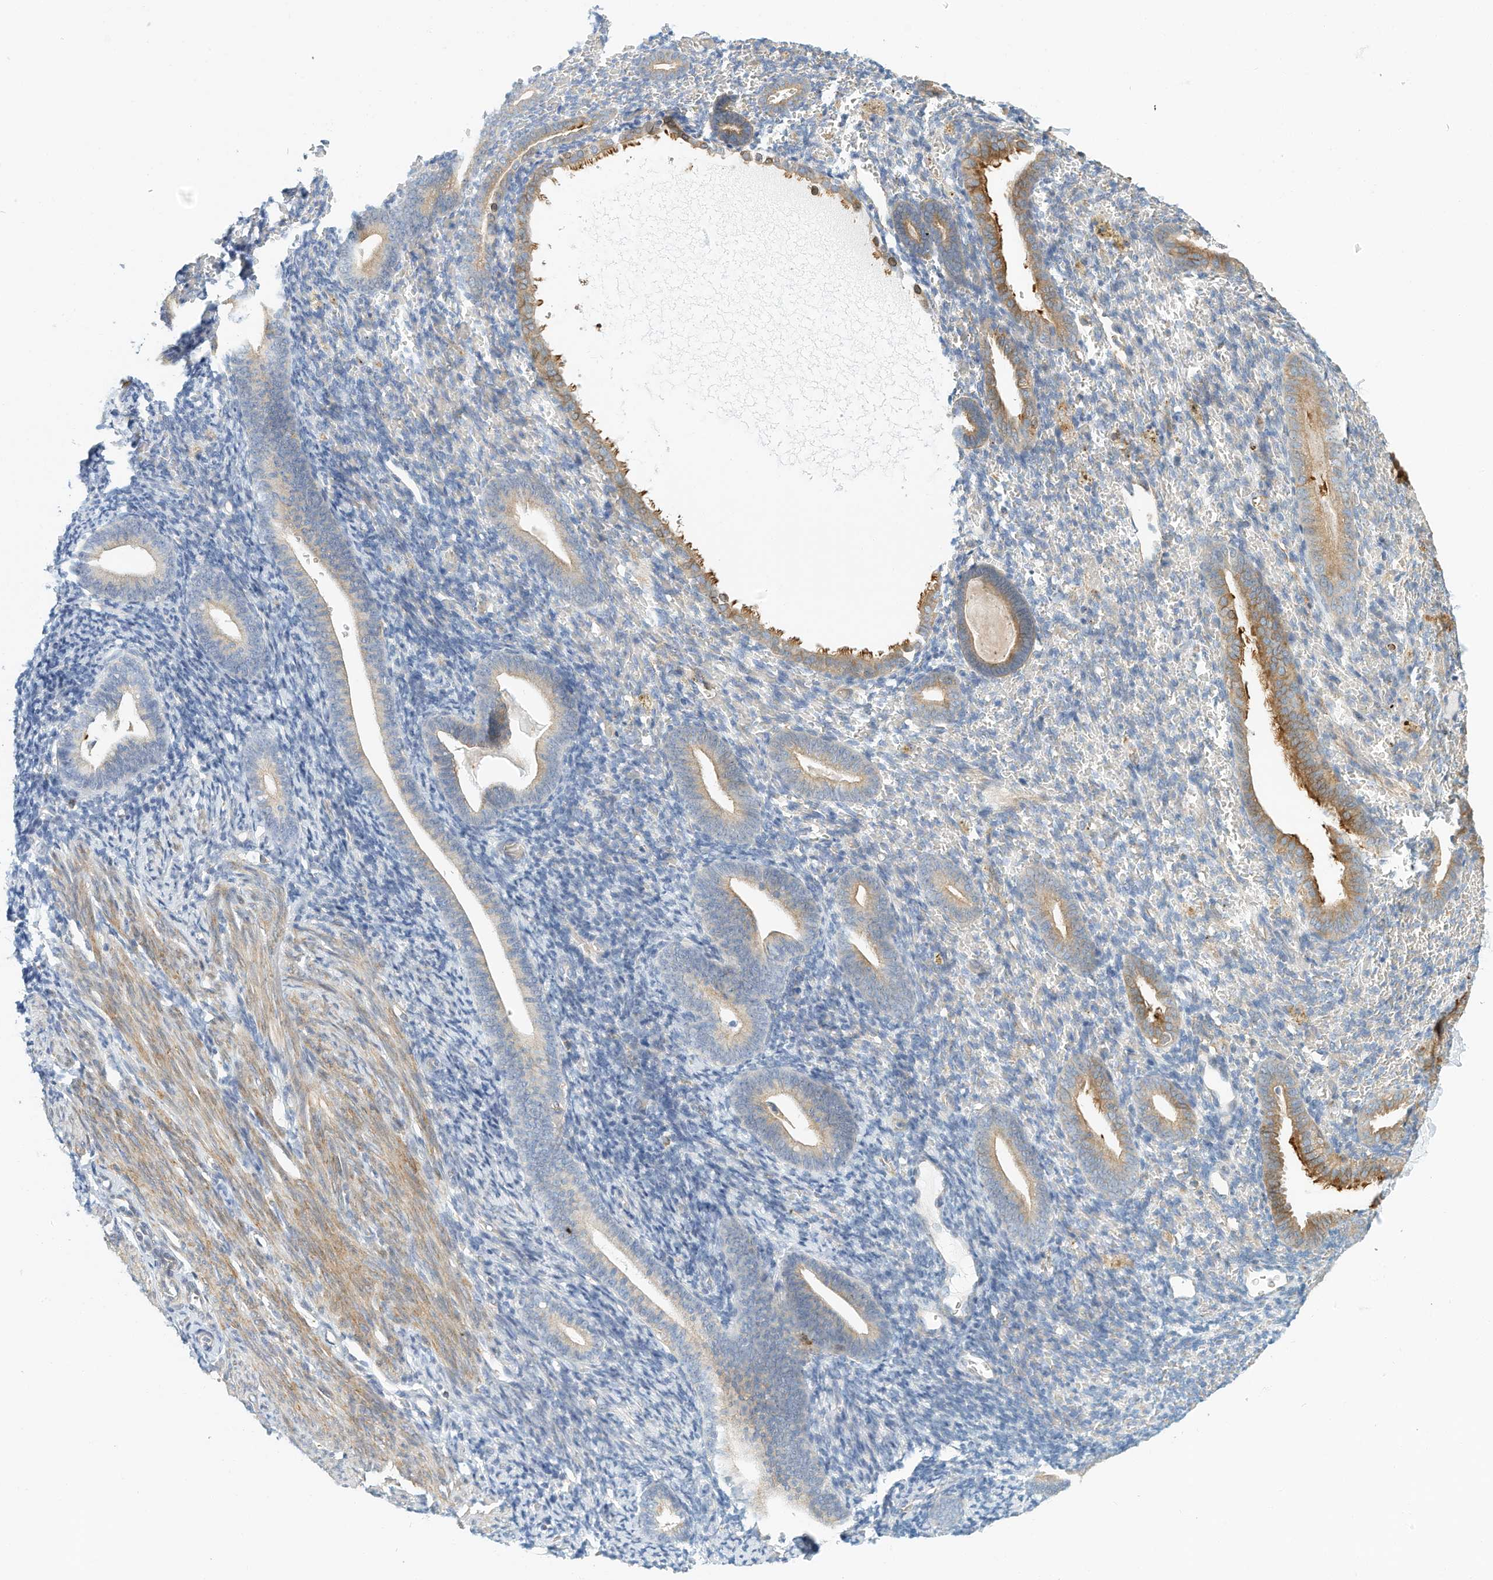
{"staining": {"intensity": "negative", "quantity": "none", "location": "none"}, "tissue": "endometrium", "cell_type": "Cells in endometrial stroma", "image_type": "normal", "snomed": [{"axis": "morphology", "description": "Normal tissue, NOS"}, {"axis": "topography", "description": "Endometrium"}], "caption": "Cells in endometrial stroma show no significant expression in normal endometrium. Nuclei are stained in blue.", "gene": "MICAL1", "patient": {"sex": "female", "age": 51}}